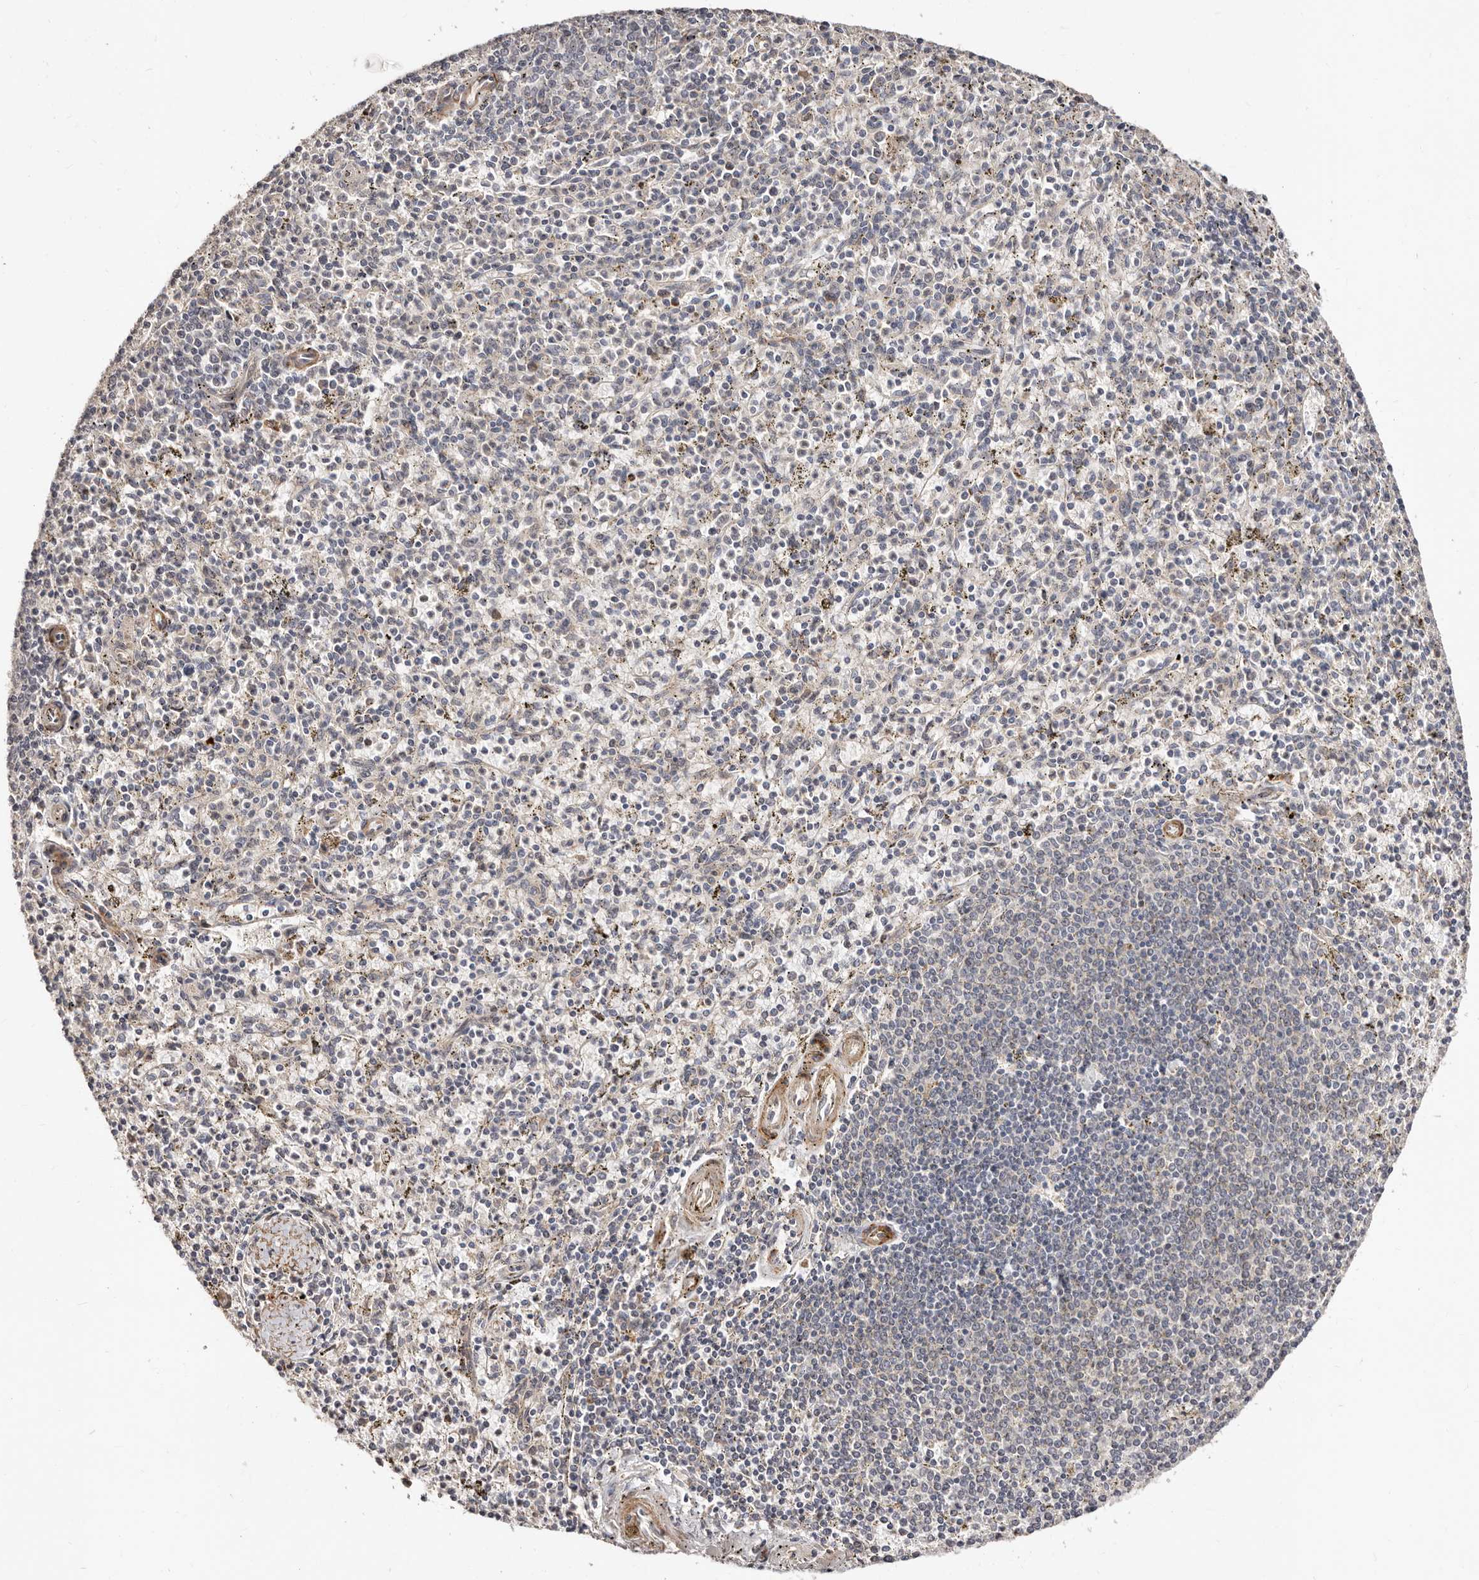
{"staining": {"intensity": "weak", "quantity": "<25%", "location": "cytoplasmic/membranous"}, "tissue": "spleen", "cell_type": "Cells in red pulp", "image_type": "normal", "snomed": [{"axis": "morphology", "description": "Normal tissue, NOS"}, {"axis": "topography", "description": "Spleen"}], "caption": "Immunohistochemistry photomicrograph of benign spleen: spleen stained with DAB shows no significant protein expression in cells in red pulp. (Brightfield microscopy of DAB immunohistochemistry (IHC) at high magnification).", "gene": "APOL6", "patient": {"sex": "male", "age": 72}}